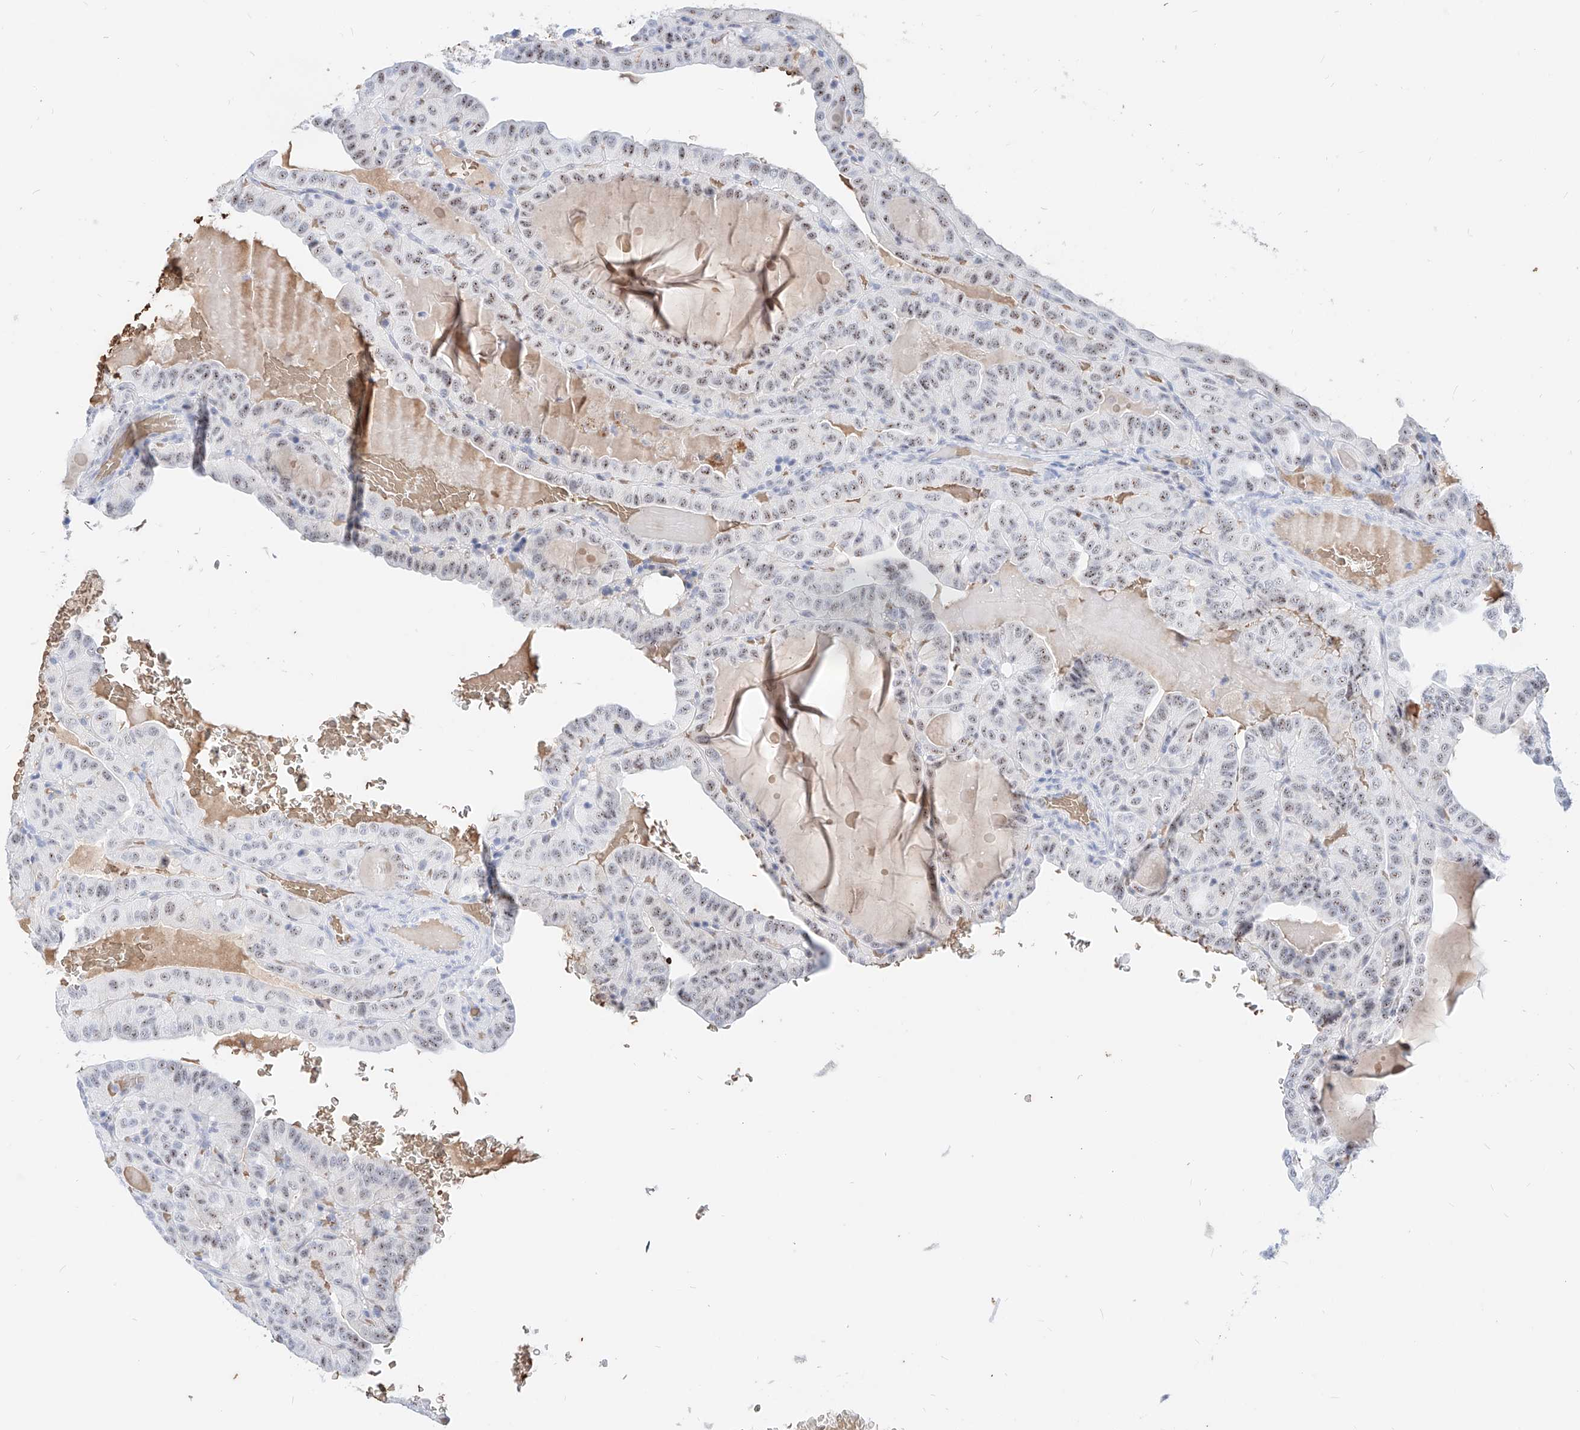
{"staining": {"intensity": "weak", "quantity": ">75%", "location": "nuclear"}, "tissue": "thyroid cancer", "cell_type": "Tumor cells", "image_type": "cancer", "snomed": [{"axis": "morphology", "description": "Papillary adenocarcinoma, NOS"}, {"axis": "topography", "description": "Thyroid gland"}], "caption": "Immunohistochemistry photomicrograph of neoplastic tissue: human thyroid cancer (papillary adenocarcinoma) stained using IHC exhibits low levels of weak protein expression localized specifically in the nuclear of tumor cells, appearing as a nuclear brown color.", "gene": "ZFP42", "patient": {"sex": "male", "age": 77}}